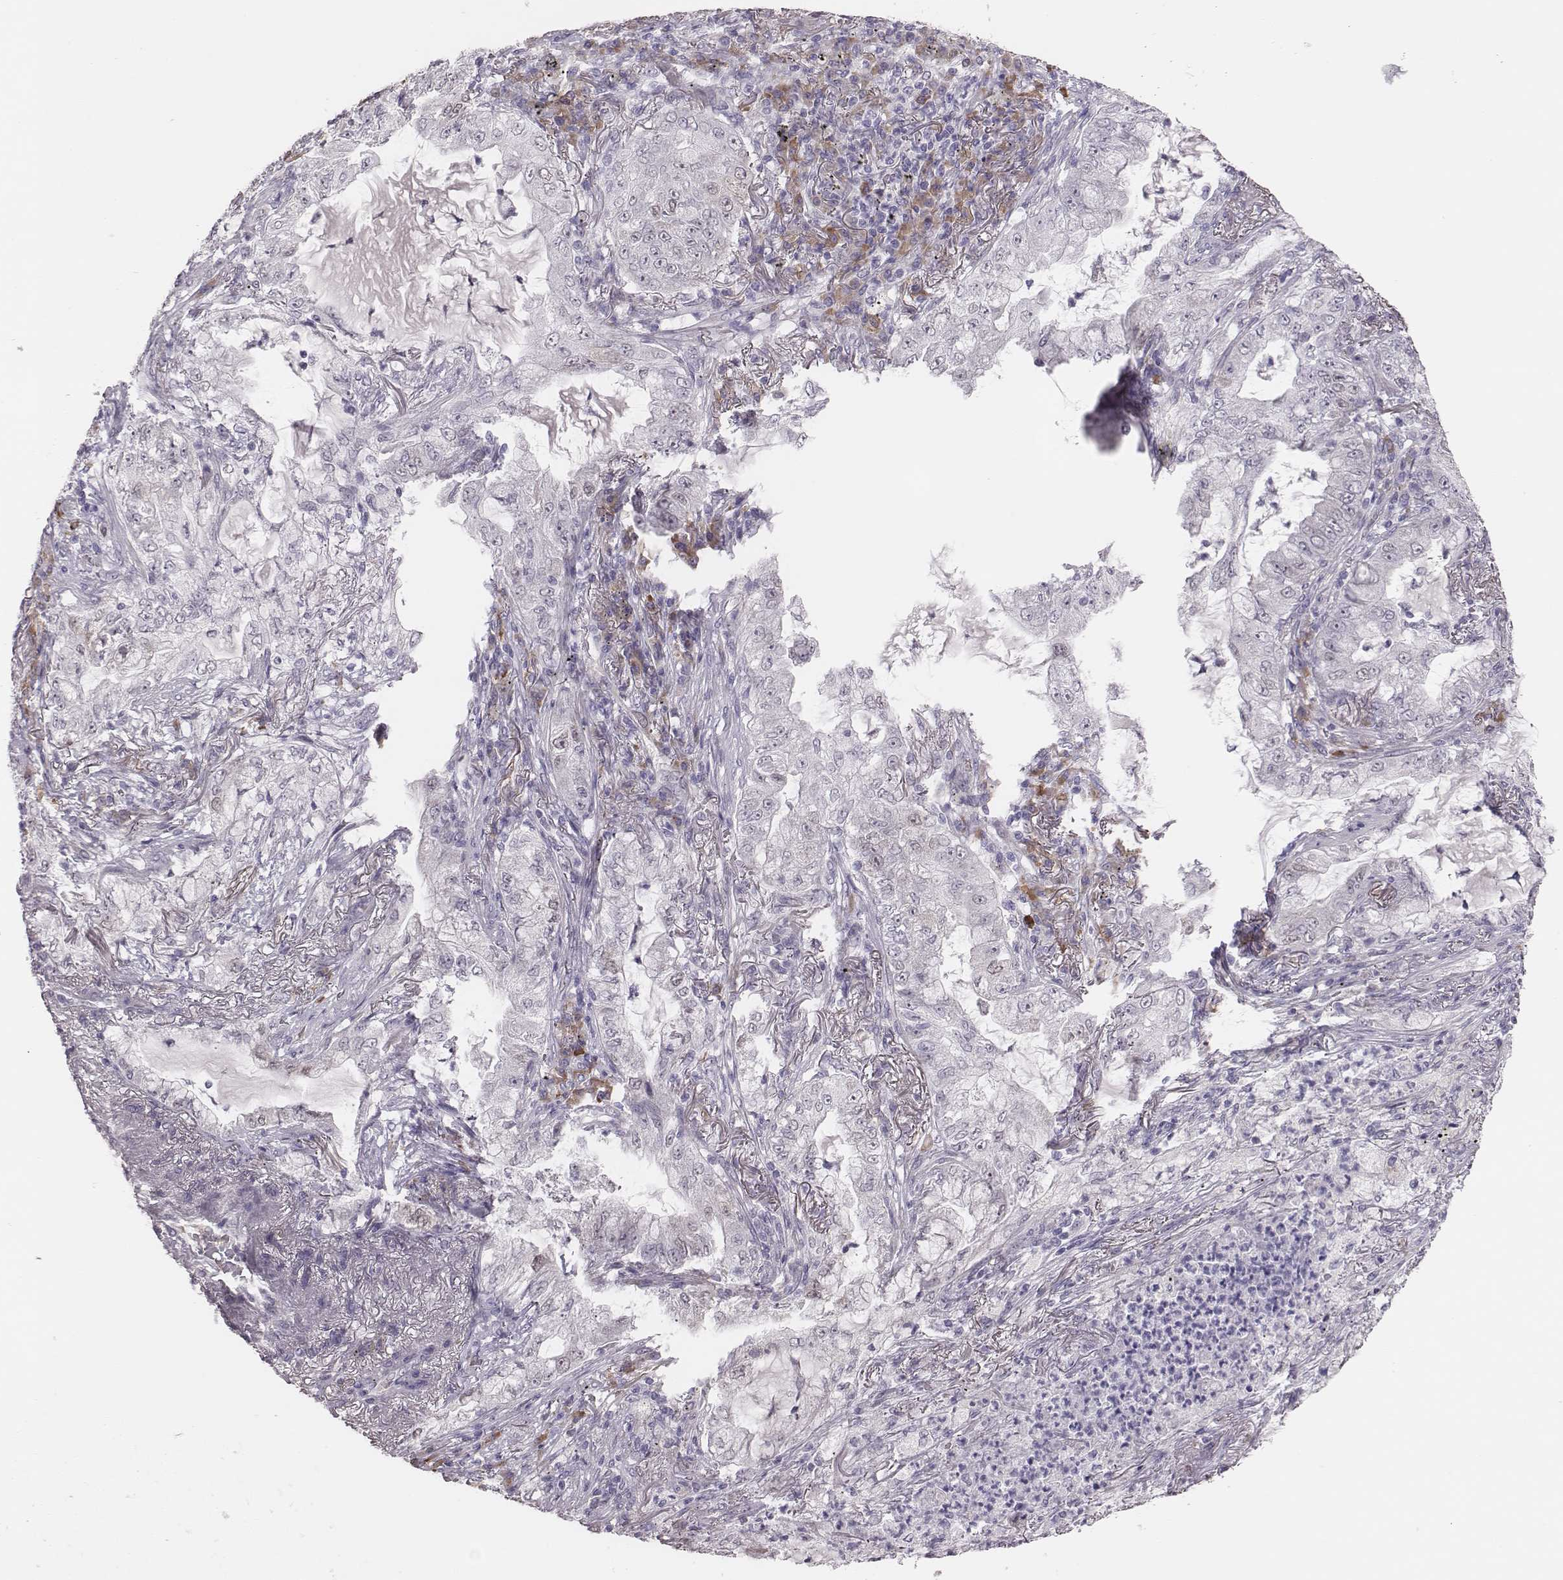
{"staining": {"intensity": "negative", "quantity": "none", "location": "none"}, "tissue": "lung cancer", "cell_type": "Tumor cells", "image_type": "cancer", "snomed": [{"axis": "morphology", "description": "Adenocarcinoma, NOS"}, {"axis": "topography", "description": "Lung"}], "caption": "Tumor cells show no significant protein expression in lung adenocarcinoma.", "gene": "PBK", "patient": {"sex": "female", "age": 73}}